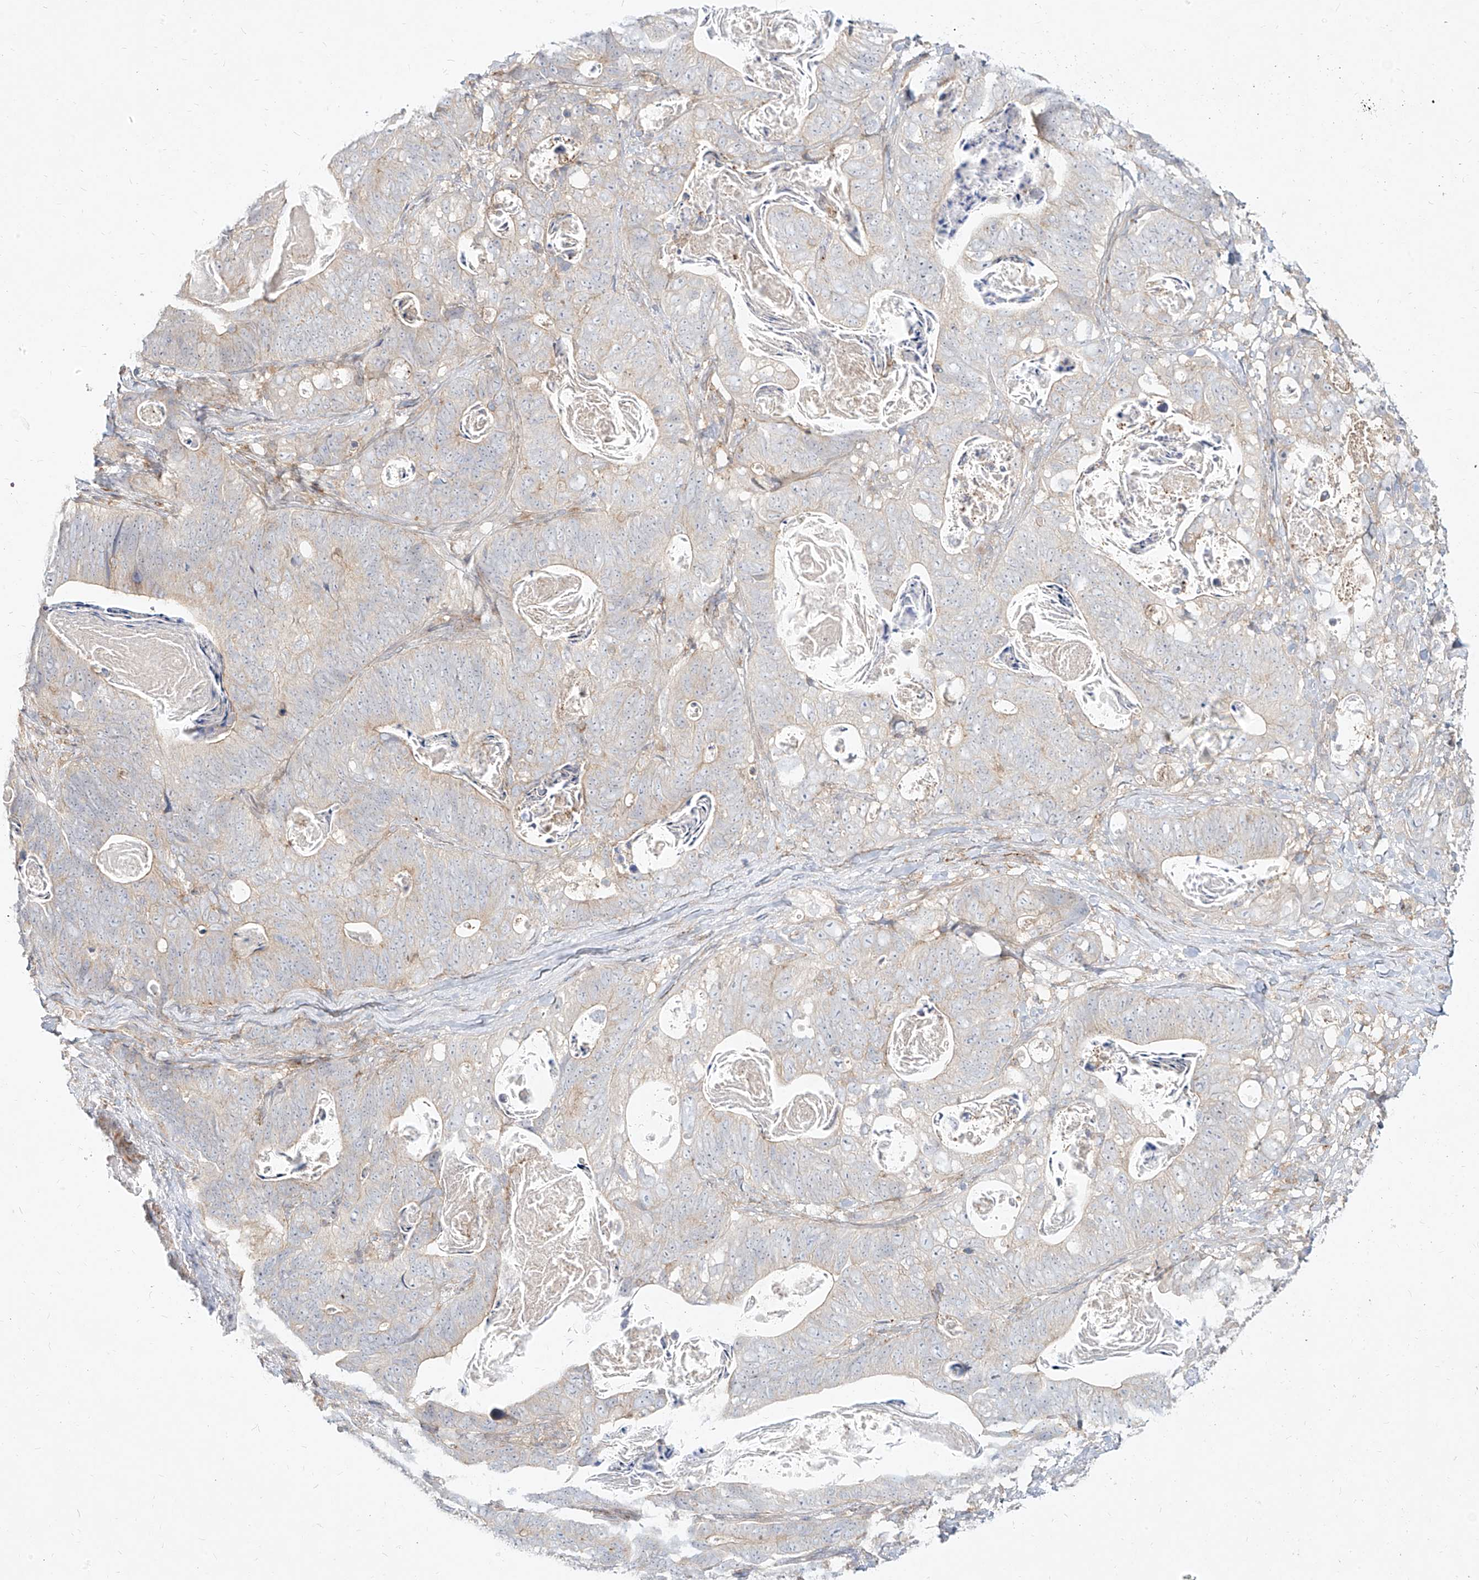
{"staining": {"intensity": "negative", "quantity": "none", "location": "none"}, "tissue": "stomach cancer", "cell_type": "Tumor cells", "image_type": "cancer", "snomed": [{"axis": "morphology", "description": "Normal tissue, NOS"}, {"axis": "morphology", "description": "Adenocarcinoma, NOS"}, {"axis": "topography", "description": "Stomach"}], "caption": "This is a histopathology image of IHC staining of stomach cancer (adenocarcinoma), which shows no positivity in tumor cells.", "gene": "SLC2A12", "patient": {"sex": "female", "age": 89}}